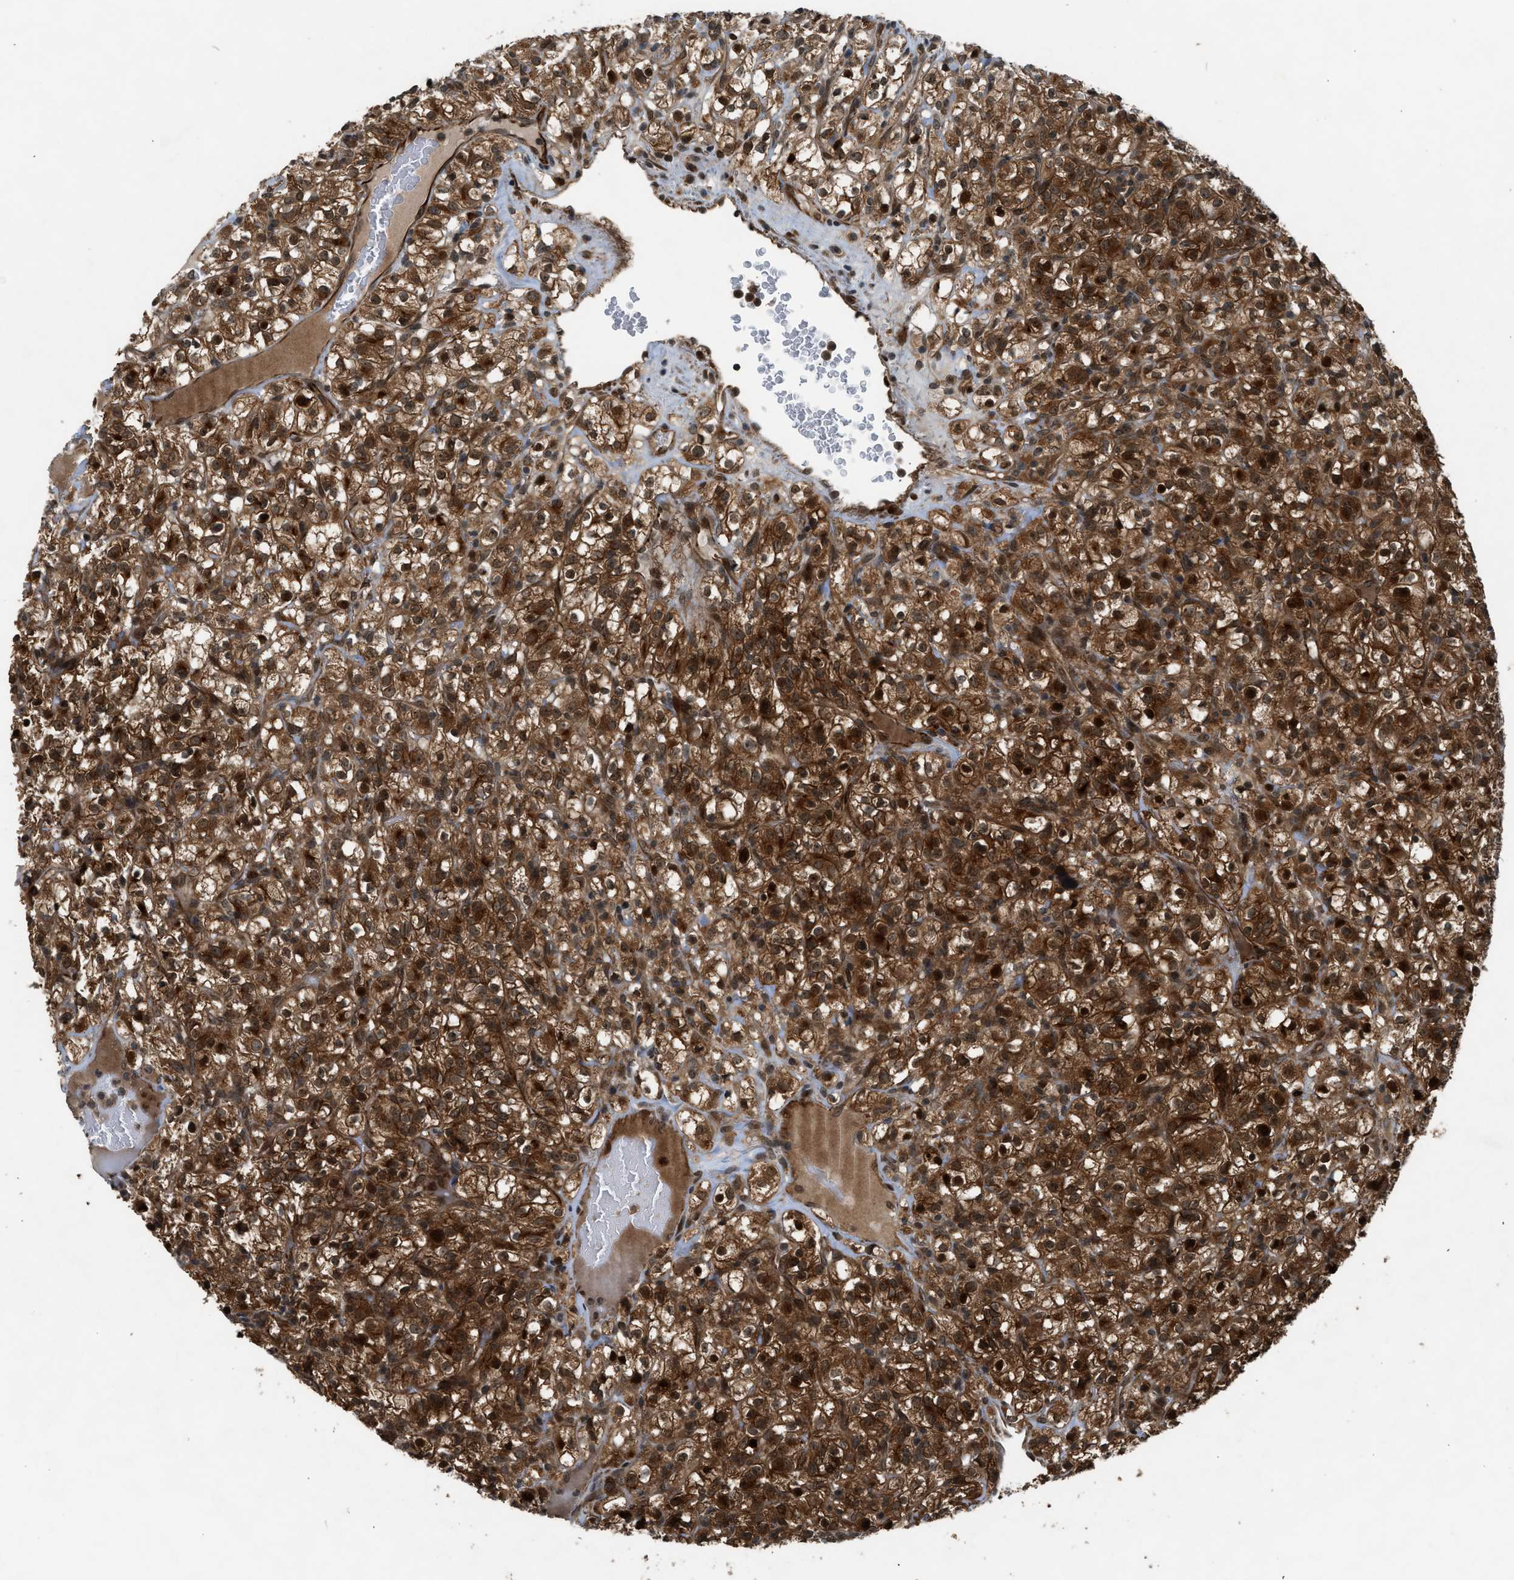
{"staining": {"intensity": "strong", "quantity": ">75%", "location": "cytoplasmic/membranous,nuclear"}, "tissue": "renal cancer", "cell_type": "Tumor cells", "image_type": "cancer", "snomed": [{"axis": "morphology", "description": "Normal tissue, NOS"}, {"axis": "morphology", "description": "Adenocarcinoma, NOS"}, {"axis": "topography", "description": "Kidney"}], "caption": "Protein expression analysis of human renal adenocarcinoma reveals strong cytoplasmic/membranous and nuclear positivity in approximately >75% of tumor cells.", "gene": "TXNL1", "patient": {"sex": "female", "age": 72}}